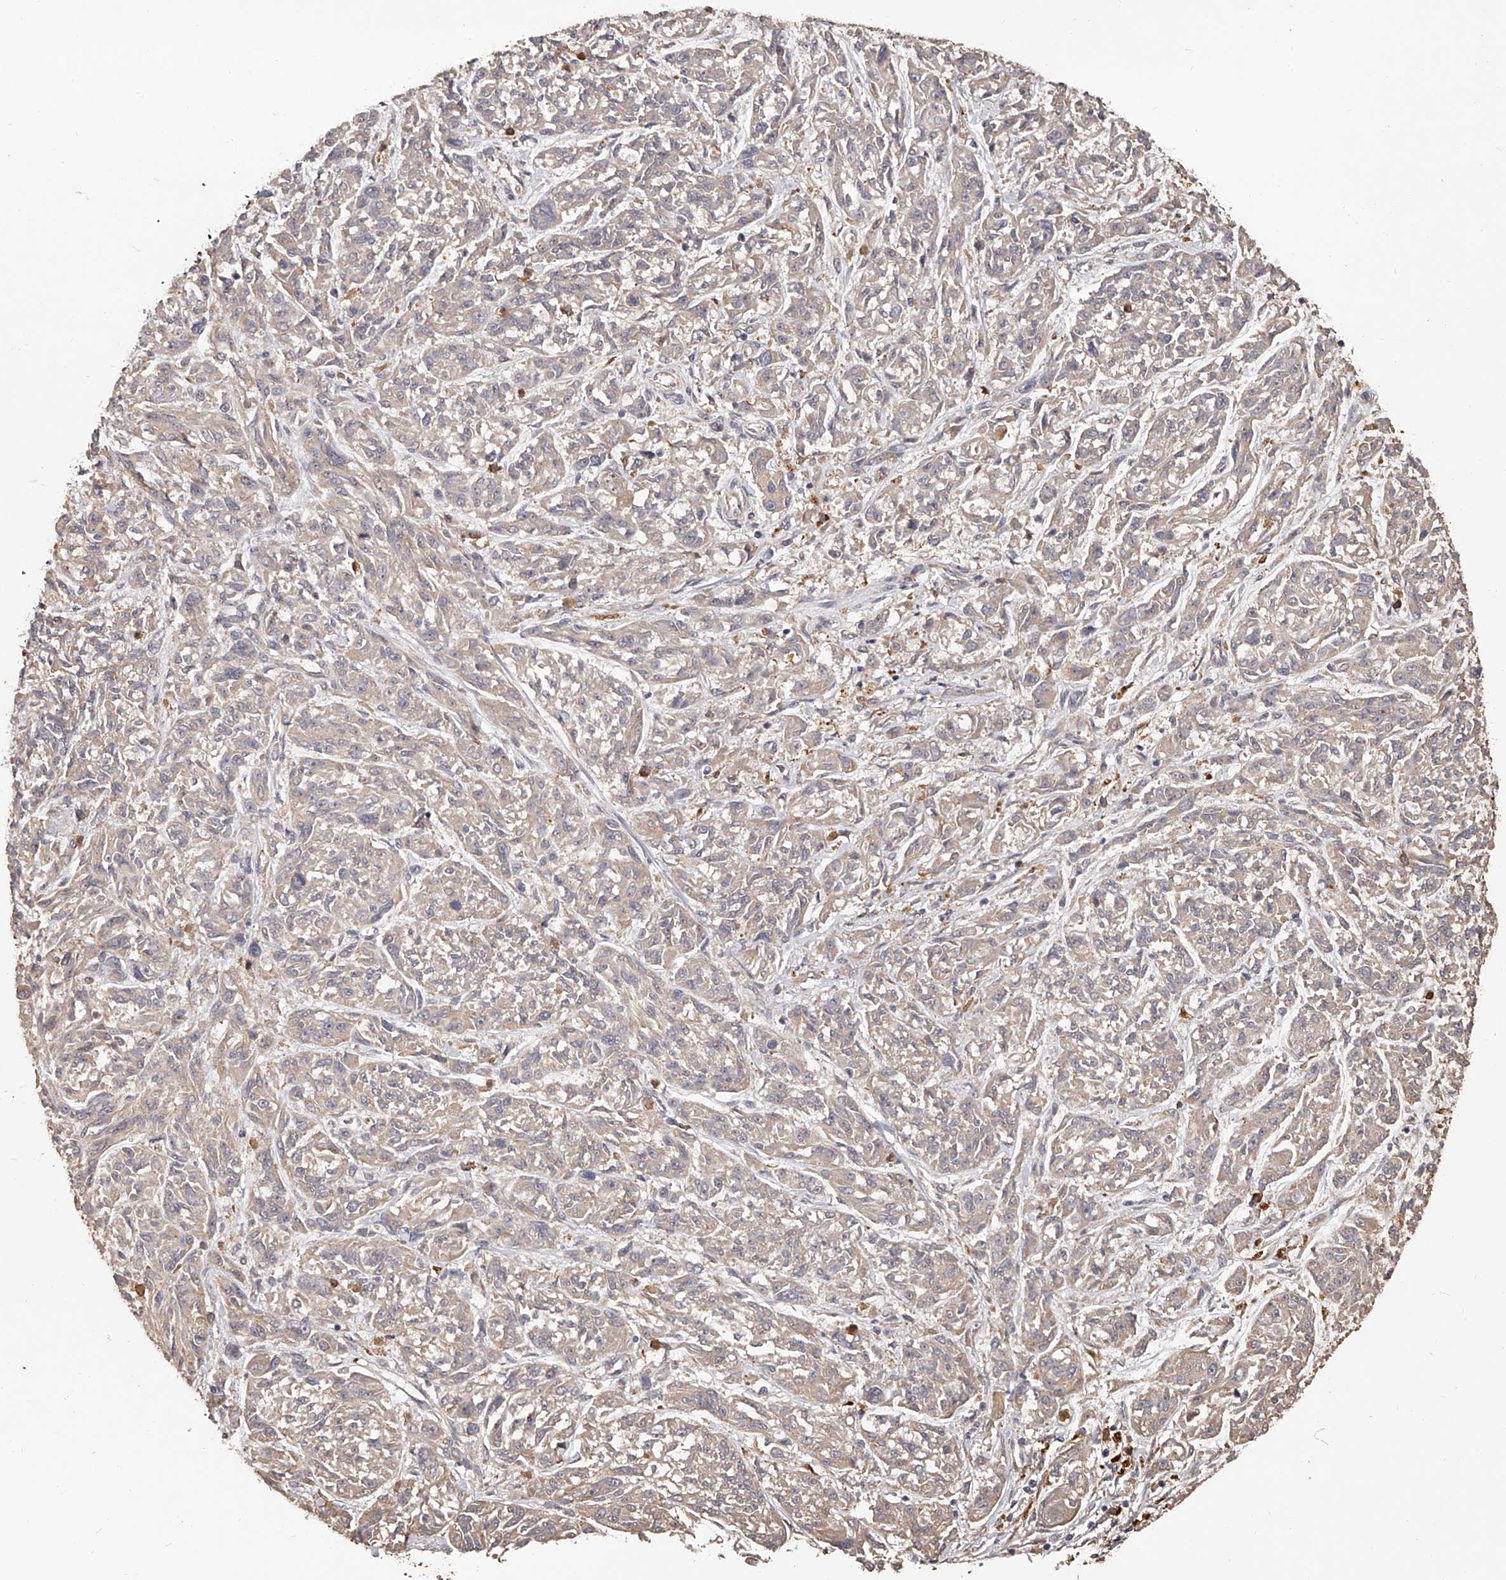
{"staining": {"intensity": "negative", "quantity": "none", "location": "none"}, "tissue": "melanoma", "cell_type": "Tumor cells", "image_type": "cancer", "snomed": [{"axis": "morphology", "description": "Malignant melanoma, NOS"}, {"axis": "topography", "description": "Skin"}], "caption": "Malignant melanoma was stained to show a protein in brown. There is no significant positivity in tumor cells.", "gene": "URGCP", "patient": {"sex": "male", "age": 53}}